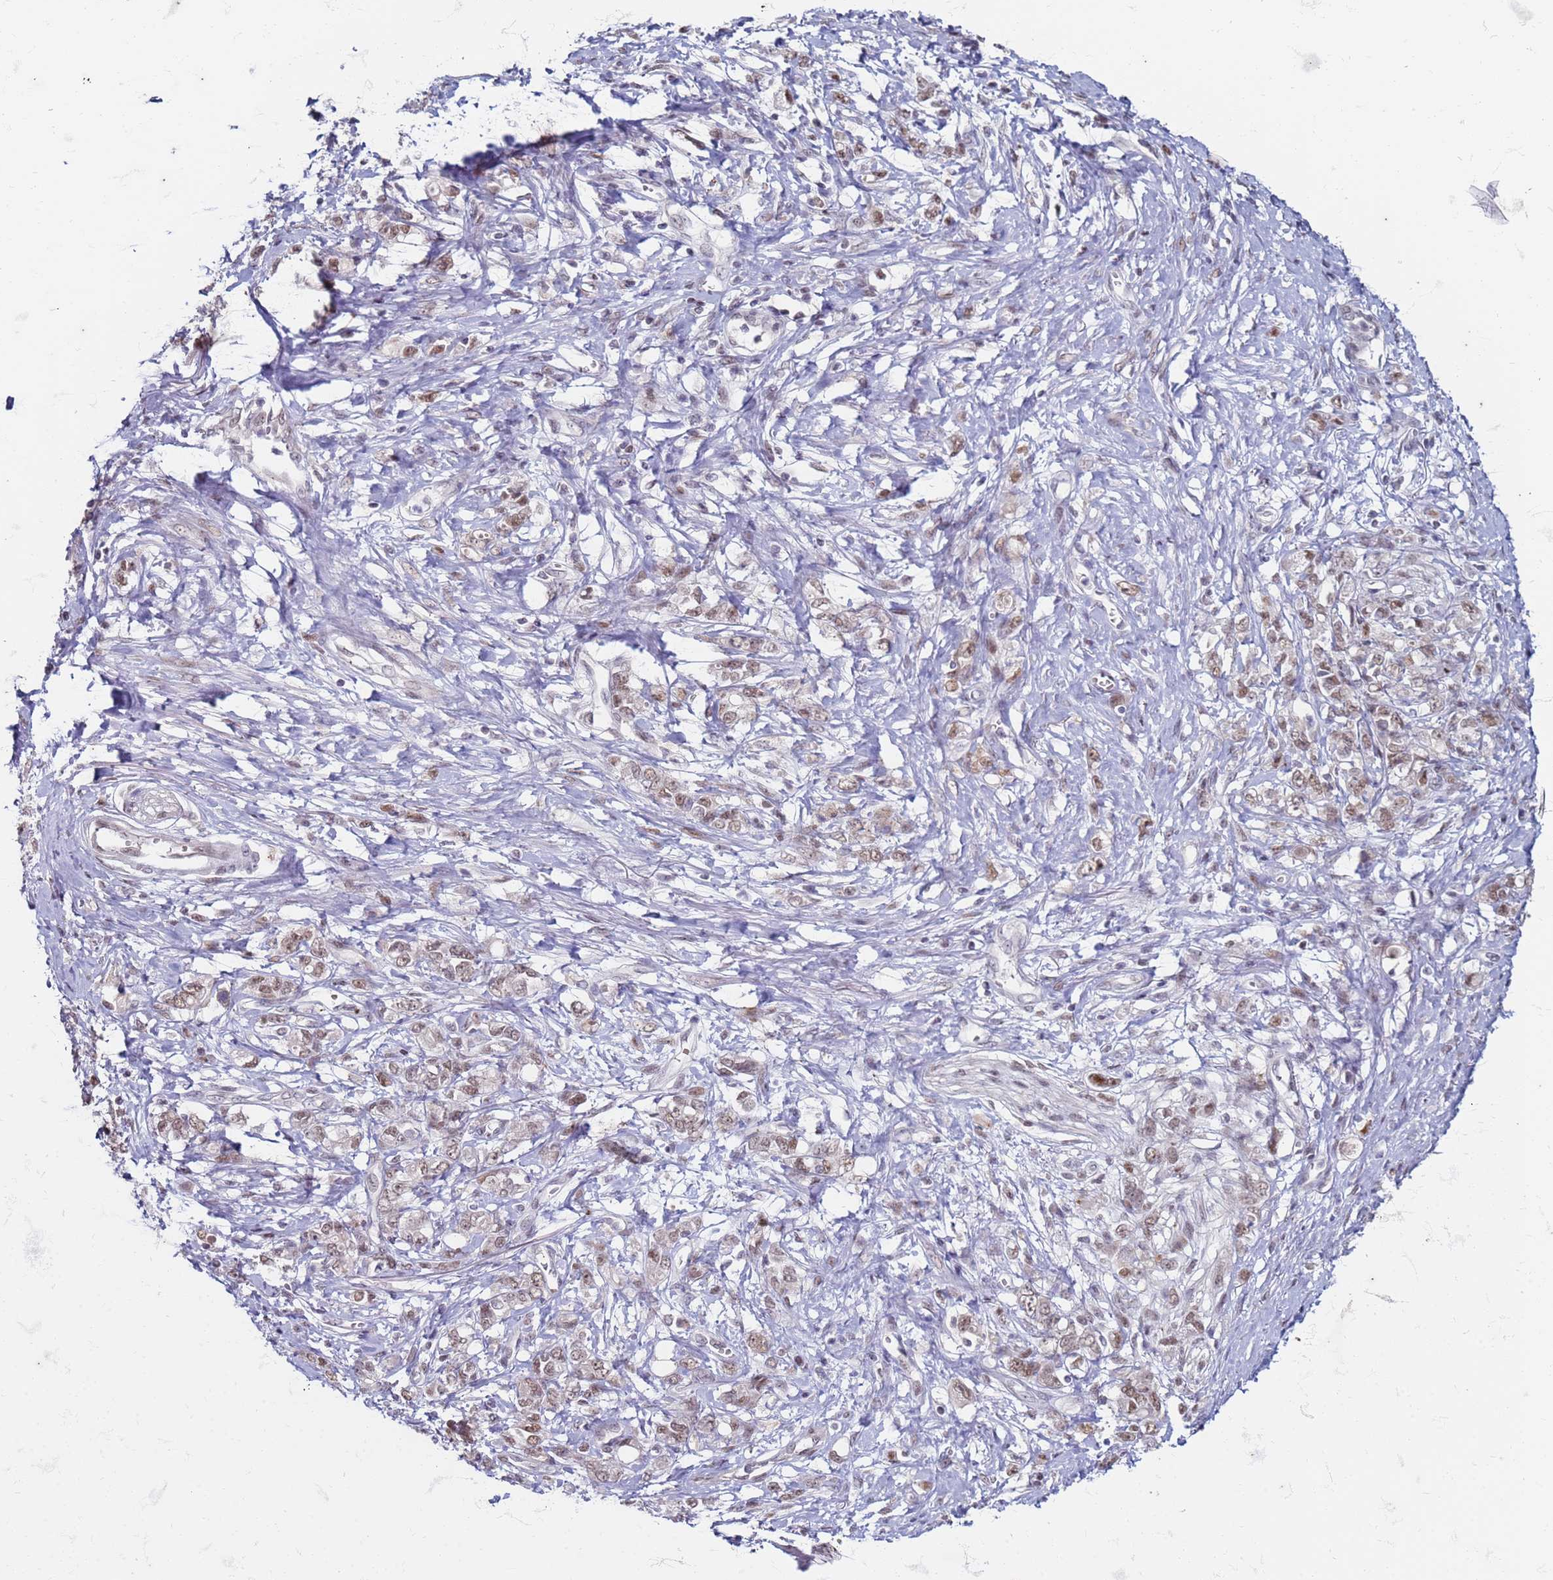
{"staining": {"intensity": "weak", "quantity": ">75%", "location": "nuclear"}, "tissue": "stomach cancer", "cell_type": "Tumor cells", "image_type": "cancer", "snomed": [{"axis": "morphology", "description": "Adenocarcinoma, NOS"}, {"axis": "topography", "description": "Stomach"}], "caption": "Protein expression by immunohistochemistry (IHC) exhibits weak nuclear positivity in approximately >75% of tumor cells in stomach cancer. Immunohistochemistry (ihc) stains the protein of interest in brown and the nuclei are stained blue.", "gene": "TRMT6", "patient": {"sex": "female", "age": 76}}